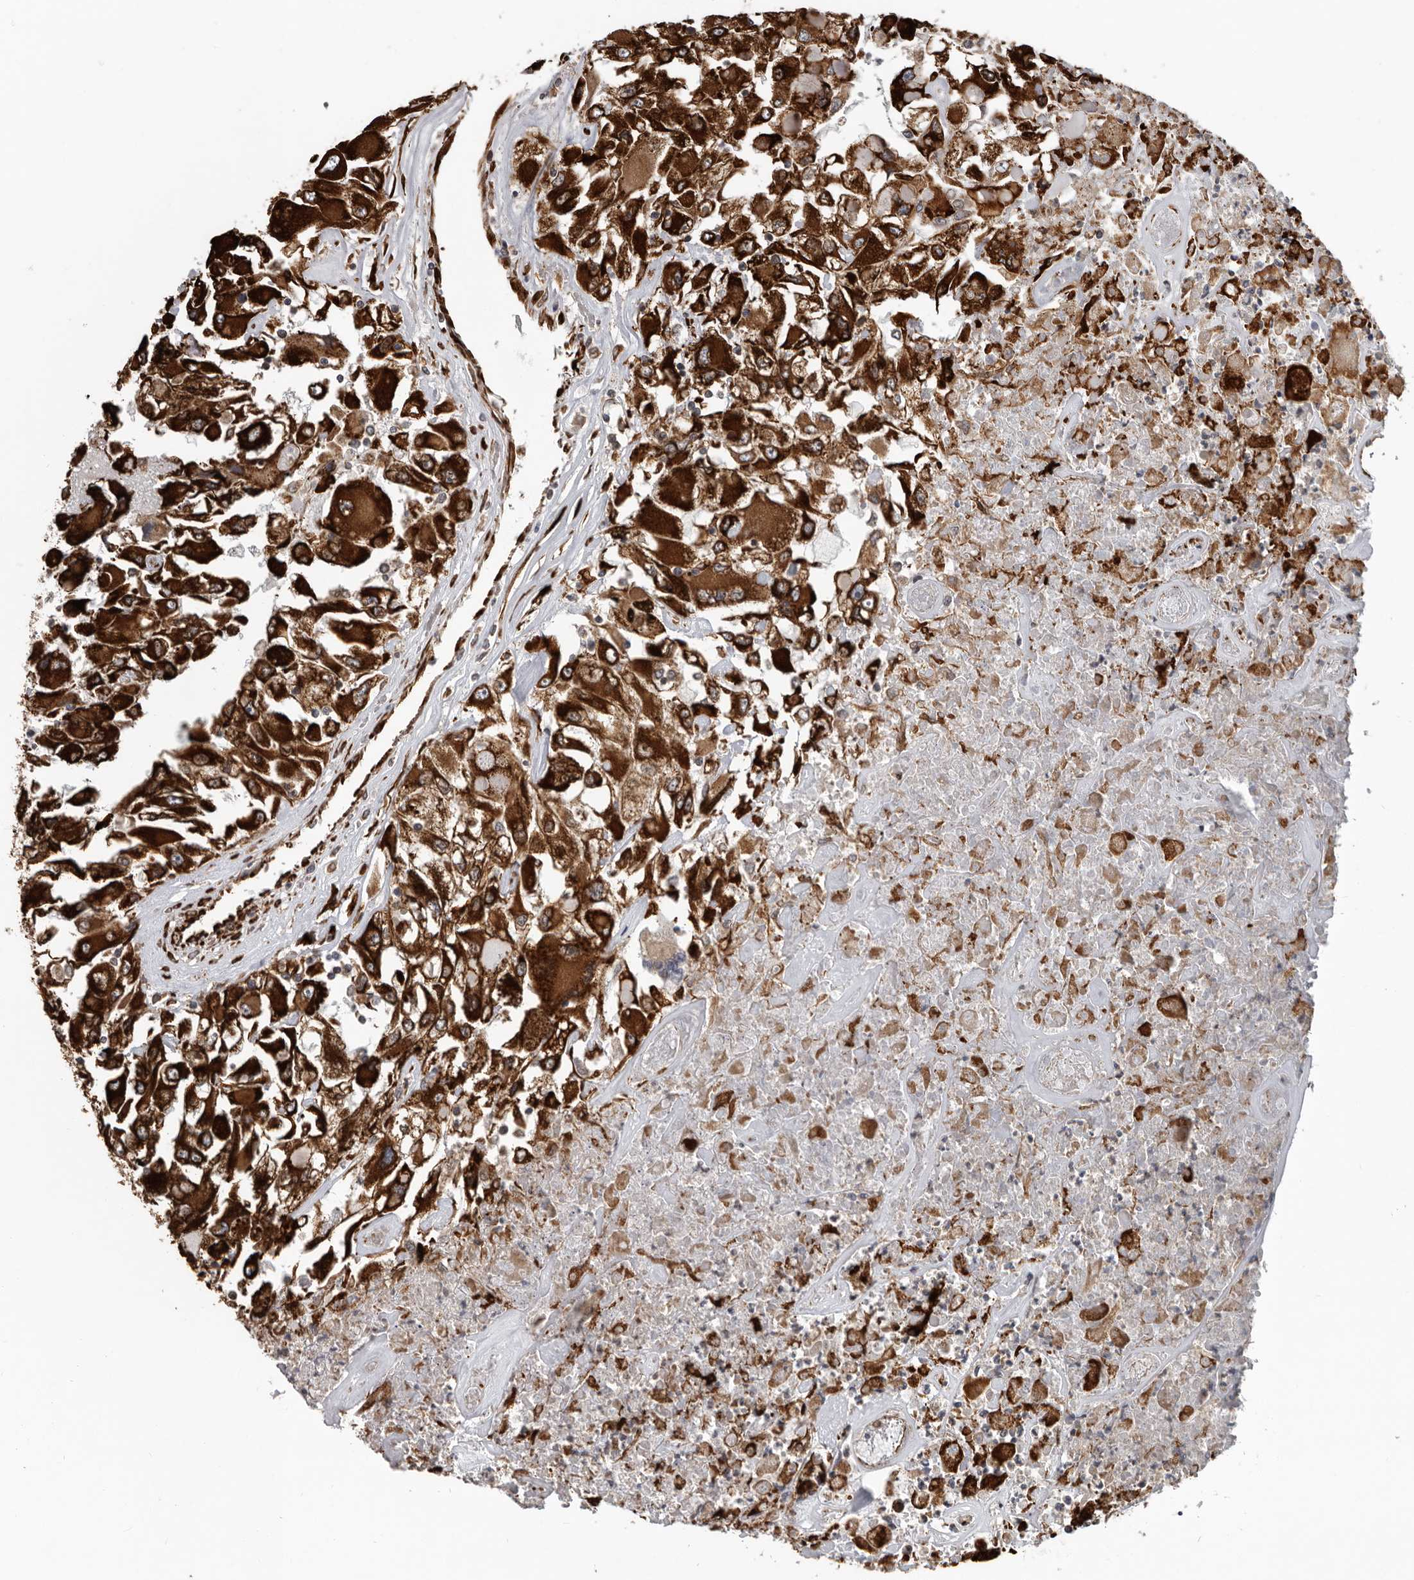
{"staining": {"intensity": "strong", "quantity": ">75%", "location": "cytoplasmic/membranous"}, "tissue": "renal cancer", "cell_type": "Tumor cells", "image_type": "cancer", "snomed": [{"axis": "morphology", "description": "Adenocarcinoma, NOS"}, {"axis": "topography", "description": "Kidney"}], "caption": "Protein expression analysis of renal cancer (adenocarcinoma) displays strong cytoplasmic/membranous staining in about >75% of tumor cells.", "gene": "CEP350", "patient": {"sex": "female", "age": 52}}